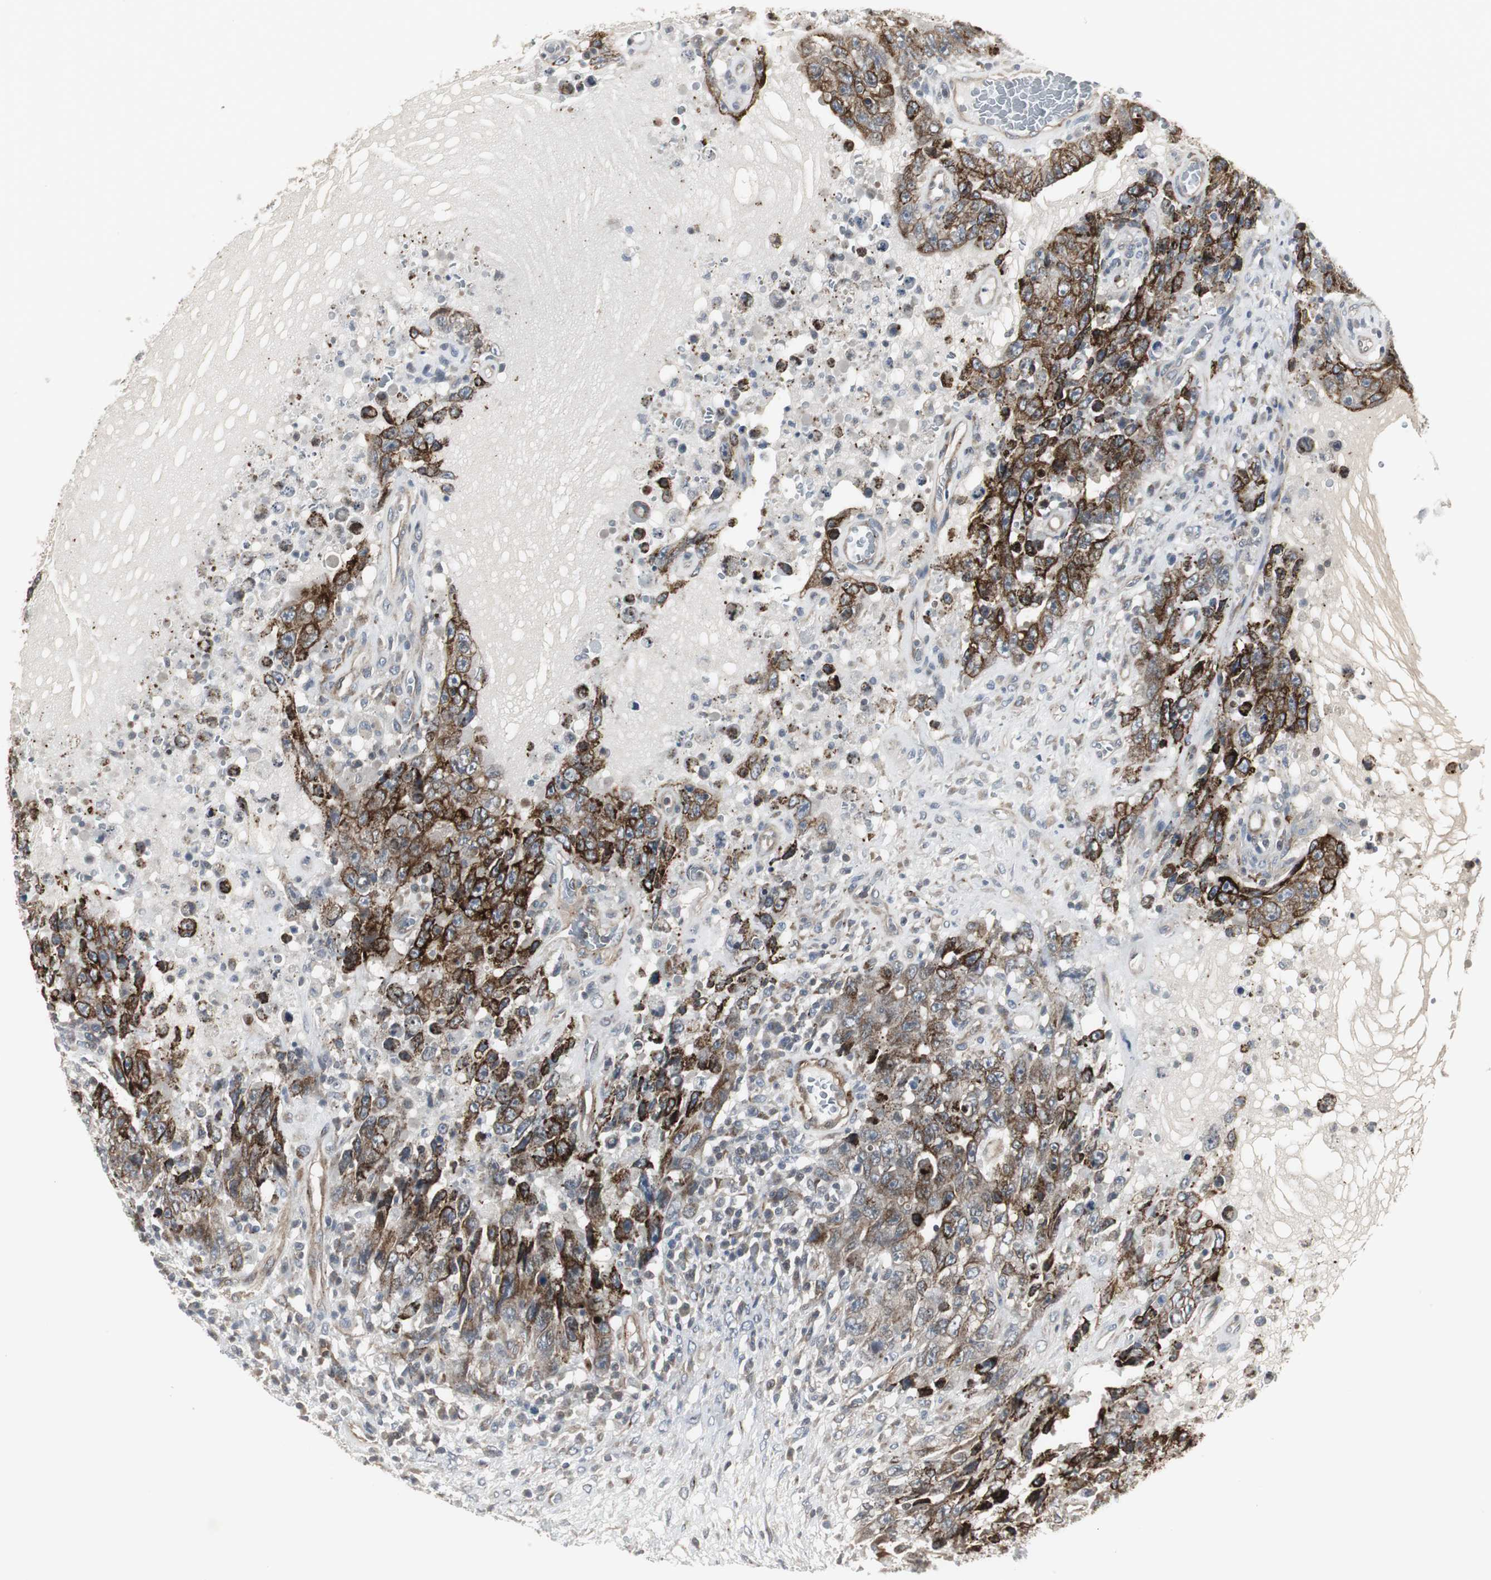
{"staining": {"intensity": "strong", "quantity": ">75%", "location": "cytoplasmic/membranous"}, "tissue": "testis cancer", "cell_type": "Tumor cells", "image_type": "cancer", "snomed": [{"axis": "morphology", "description": "Carcinoma, Embryonal, NOS"}, {"axis": "topography", "description": "Testis"}], "caption": "A brown stain labels strong cytoplasmic/membranous expression of a protein in human testis cancer (embryonal carcinoma) tumor cells.", "gene": "SCYL3", "patient": {"sex": "male", "age": 26}}